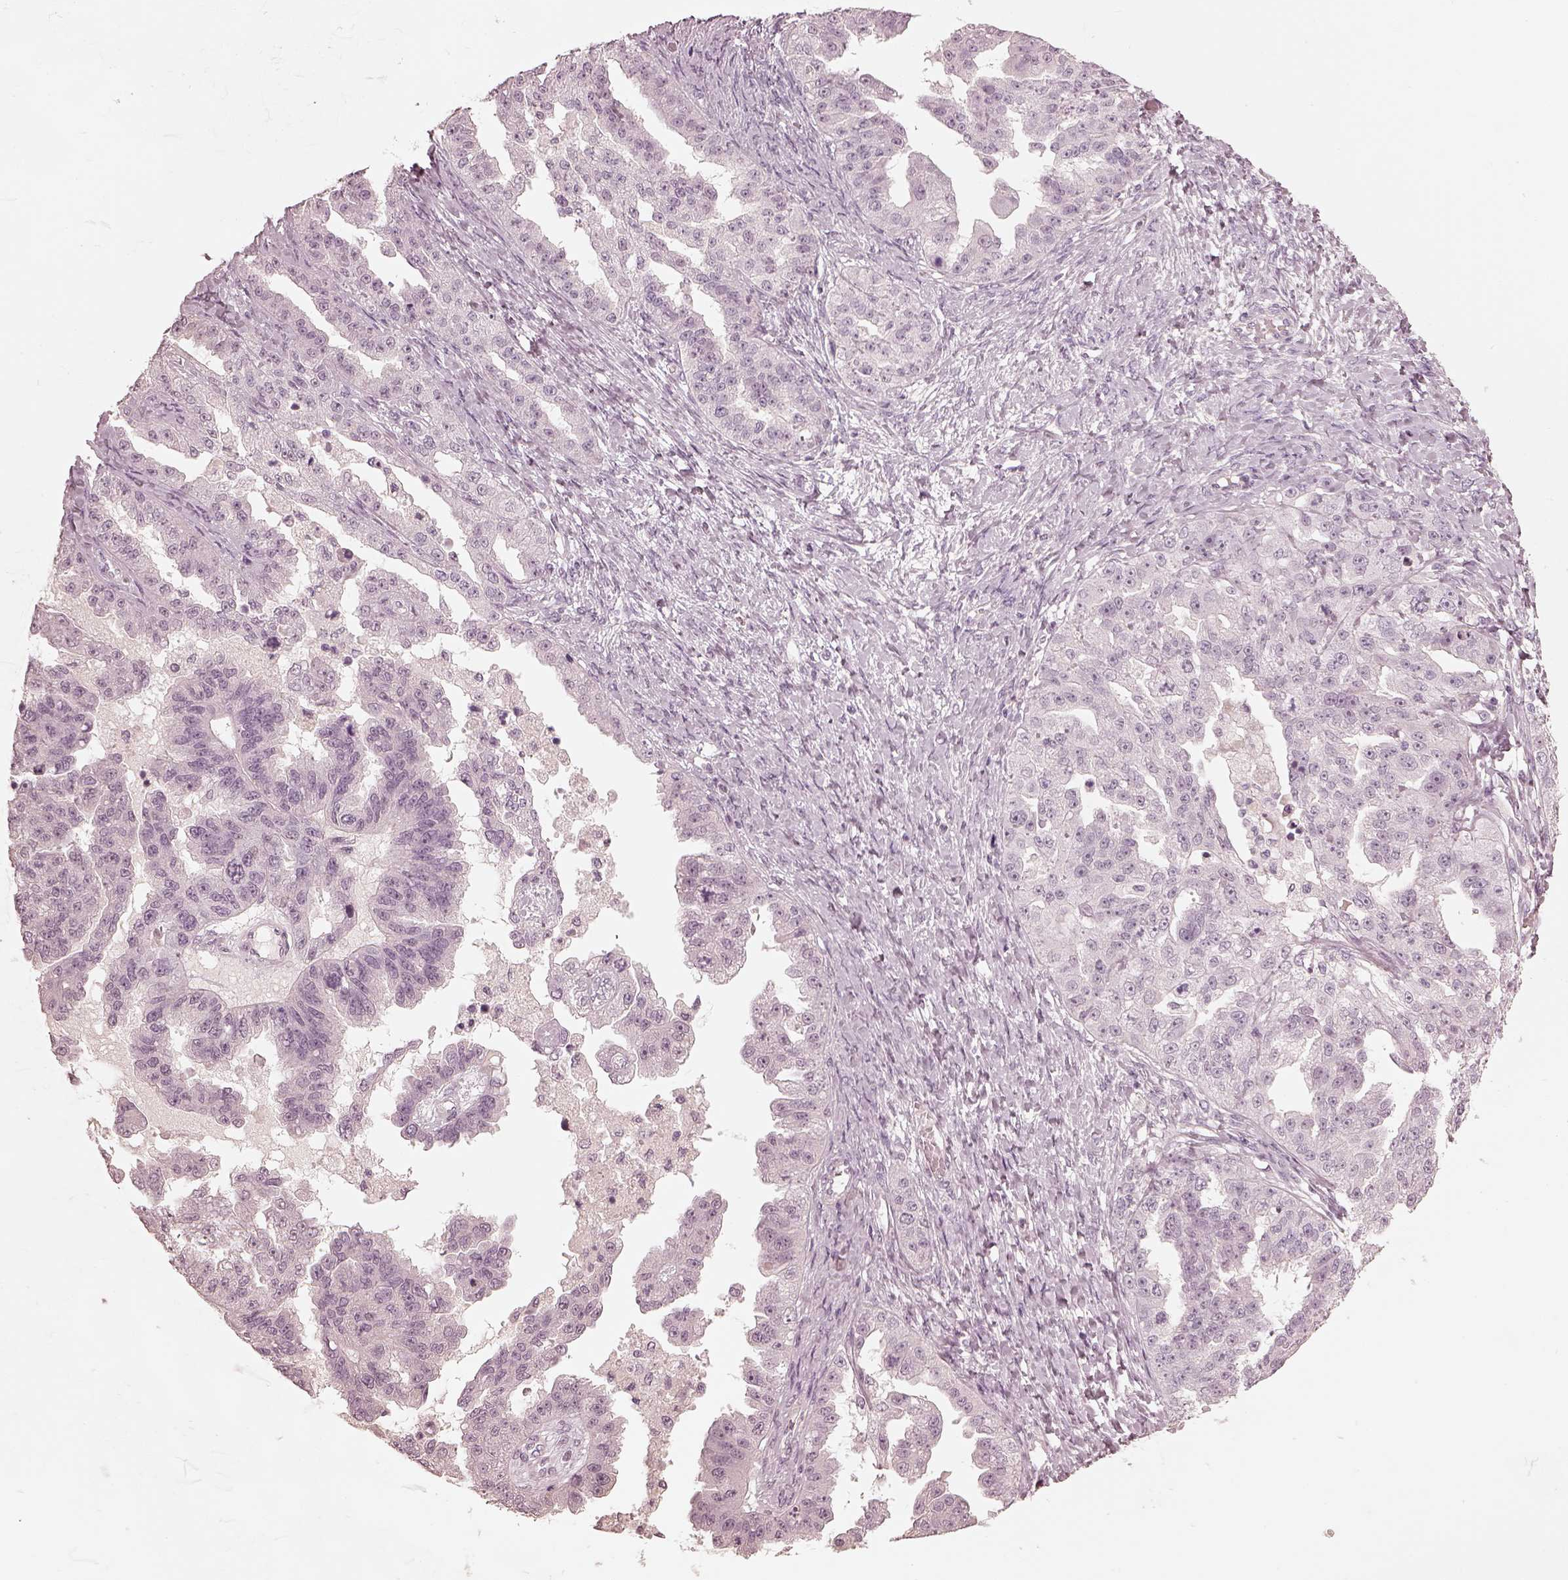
{"staining": {"intensity": "negative", "quantity": "none", "location": "none"}, "tissue": "ovarian cancer", "cell_type": "Tumor cells", "image_type": "cancer", "snomed": [{"axis": "morphology", "description": "Cystadenocarcinoma, serous, NOS"}, {"axis": "topography", "description": "Ovary"}], "caption": "This is a micrograph of immunohistochemistry staining of ovarian serous cystadenocarcinoma, which shows no staining in tumor cells.", "gene": "ADRB3", "patient": {"sex": "female", "age": 58}}